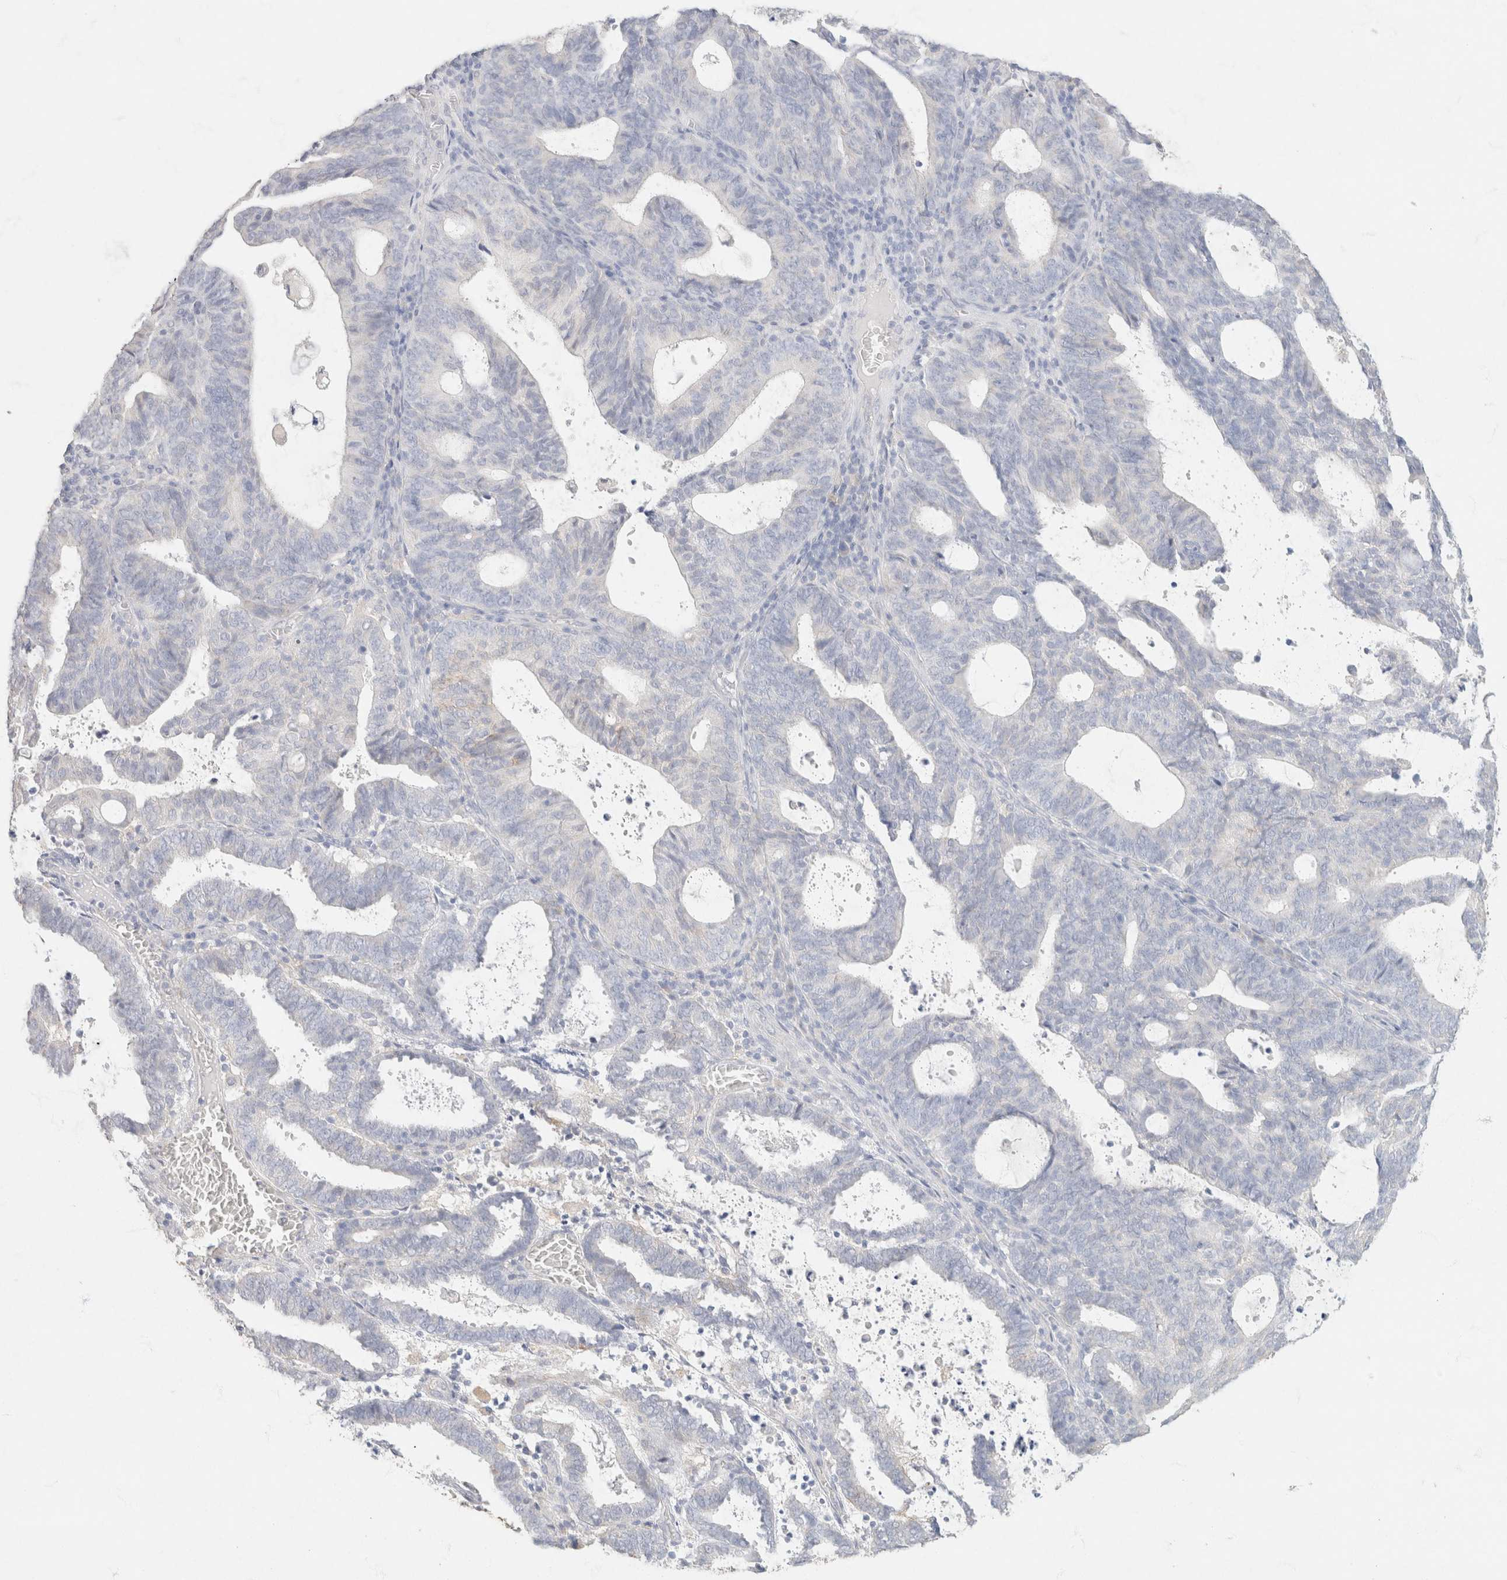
{"staining": {"intensity": "negative", "quantity": "none", "location": "none"}, "tissue": "endometrial cancer", "cell_type": "Tumor cells", "image_type": "cancer", "snomed": [{"axis": "morphology", "description": "Adenocarcinoma, NOS"}, {"axis": "topography", "description": "Uterus"}], "caption": "This is a histopathology image of IHC staining of endometrial cancer, which shows no staining in tumor cells. The staining was performed using DAB (3,3'-diaminobenzidine) to visualize the protein expression in brown, while the nuclei were stained in blue with hematoxylin (Magnification: 20x).", "gene": "CA12", "patient": {"sex": "female", "age": 83}}